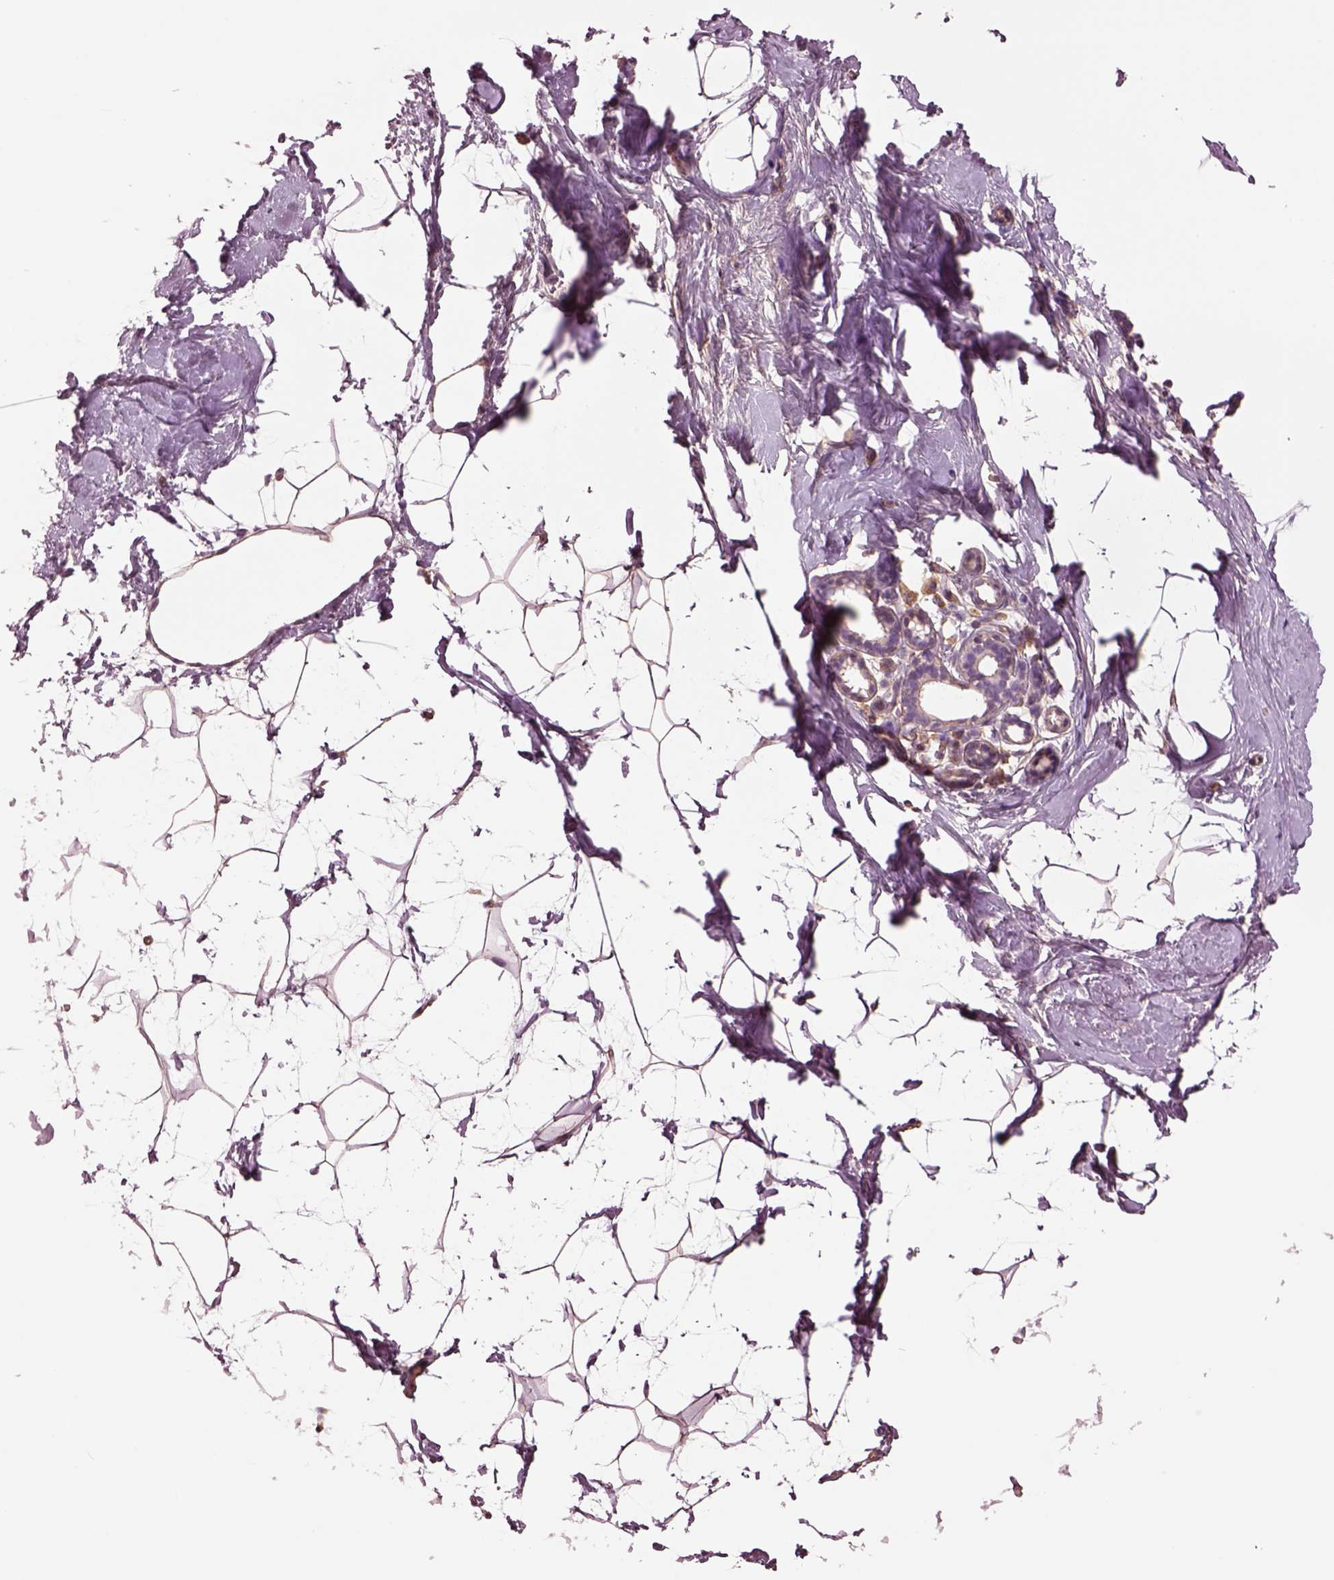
{"staining": {"intensity": "negative", "quantity": "none", "location": "none"}, "tissue": "breast", "cell_type": "Adipocytes", "image_type": "normal", "snomed": [{"axis": "morphology", "description": "Normal tissue, NOS"}, {"axis": "topography", "description": "Breast"}], "caption": "Immunohistochemistry of unremarkable breast reveals no positivity in adipocytes.", "gene": "HTR1B", "patient": {"sex": "female", "age": 32}}